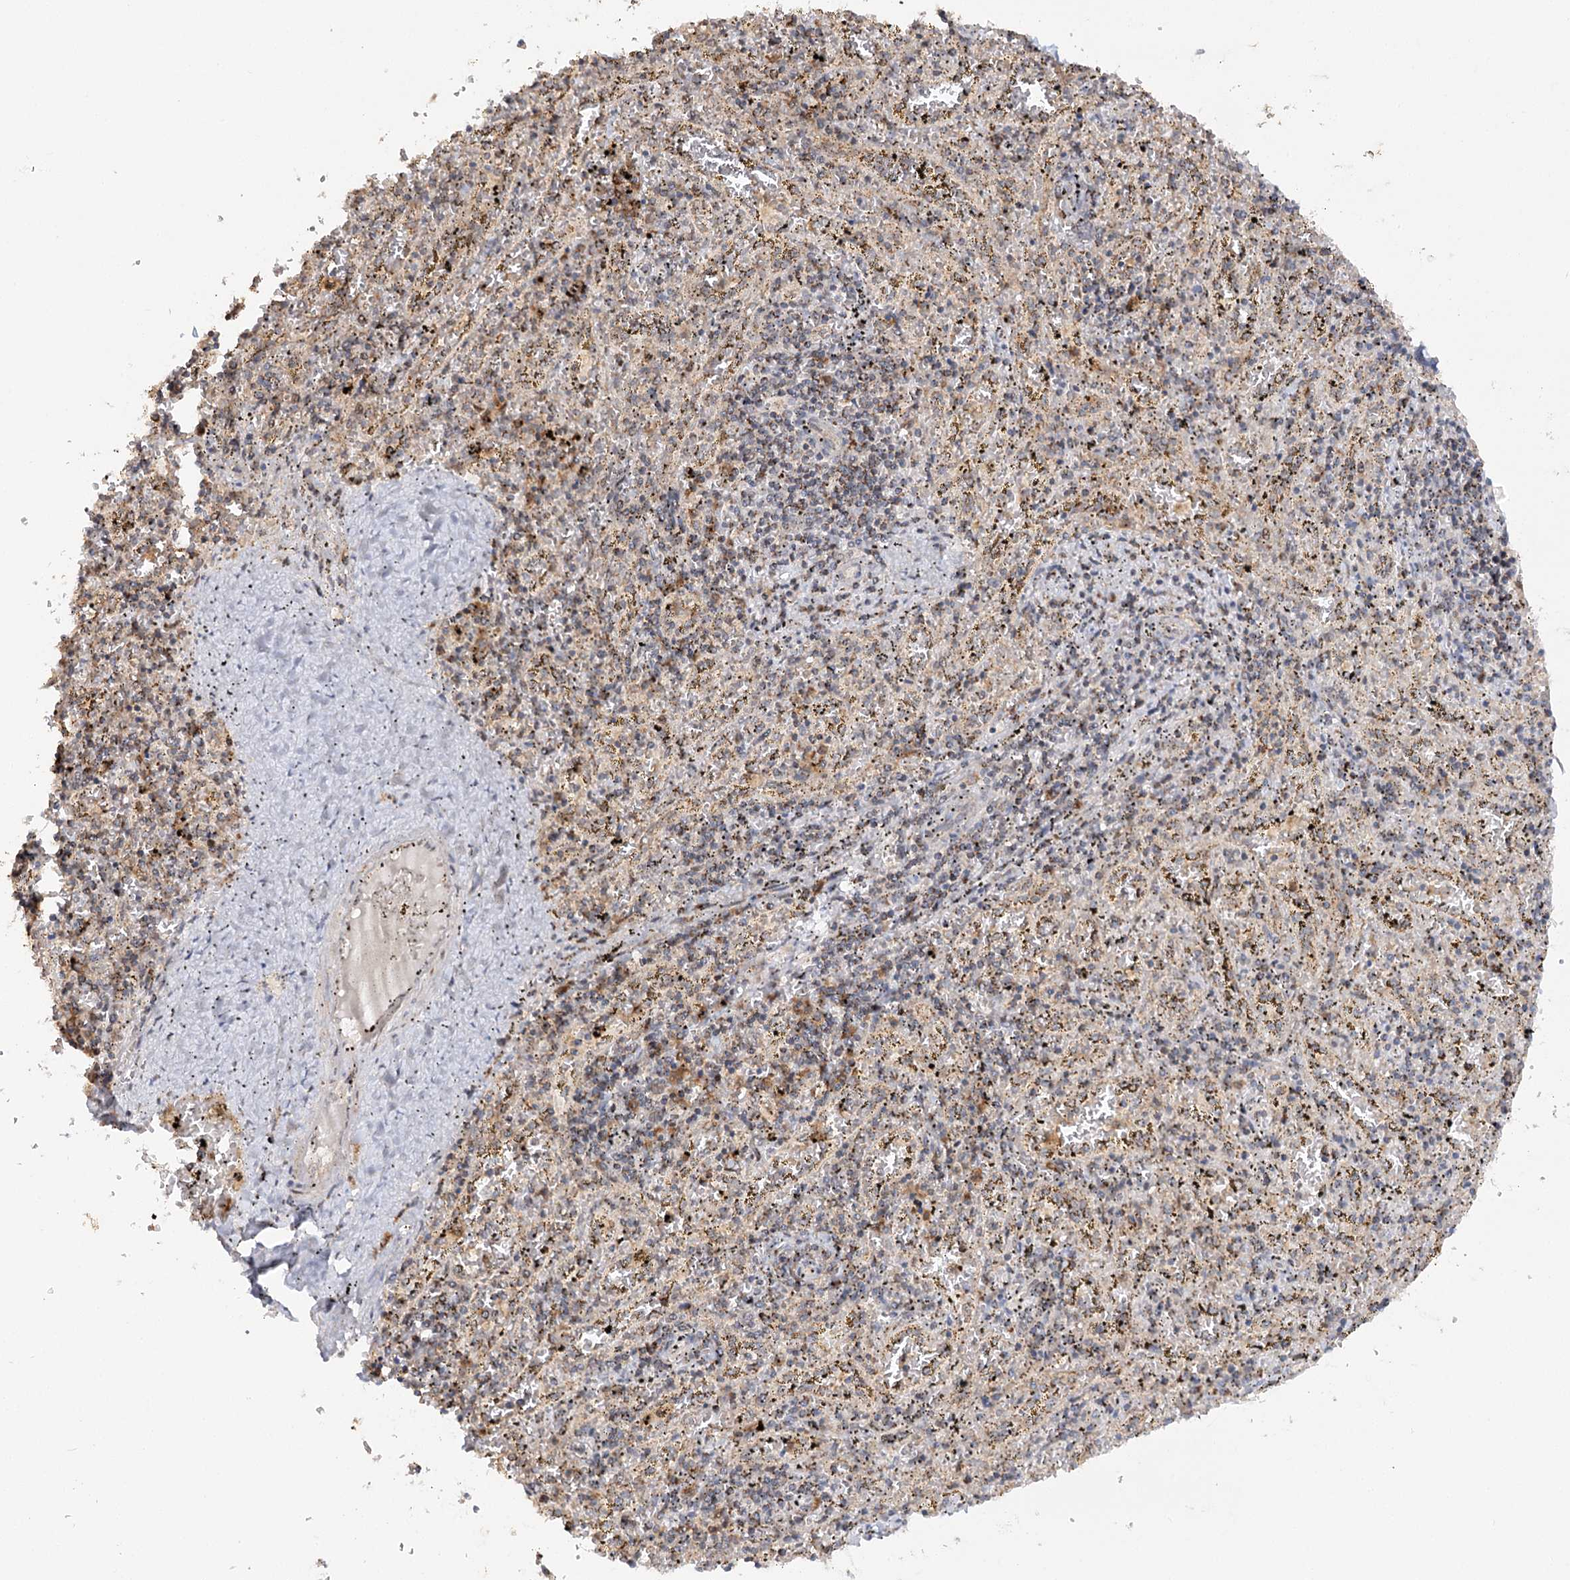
{"staining": {"intensity": "negative", "quantity": "none", "location": "none"}, "tissue": "spleen", "cell_type": "Cells in red pulp", "image_type": "normal", "snomed": [{"axis": "morphology", "description": "Normal tissue, NOS"}, {"axis": "topography", "description": "Spleen"}], "caption": "Immunohistochemistry (IHC) of unremarkable human spleen displays no expression in cells in red pulp. (Brightfield microscopy of DAB immunohistochemistry at high magnification).", "gene": "ZNRF3", "patient": {"sex": "male", "age": 11}}